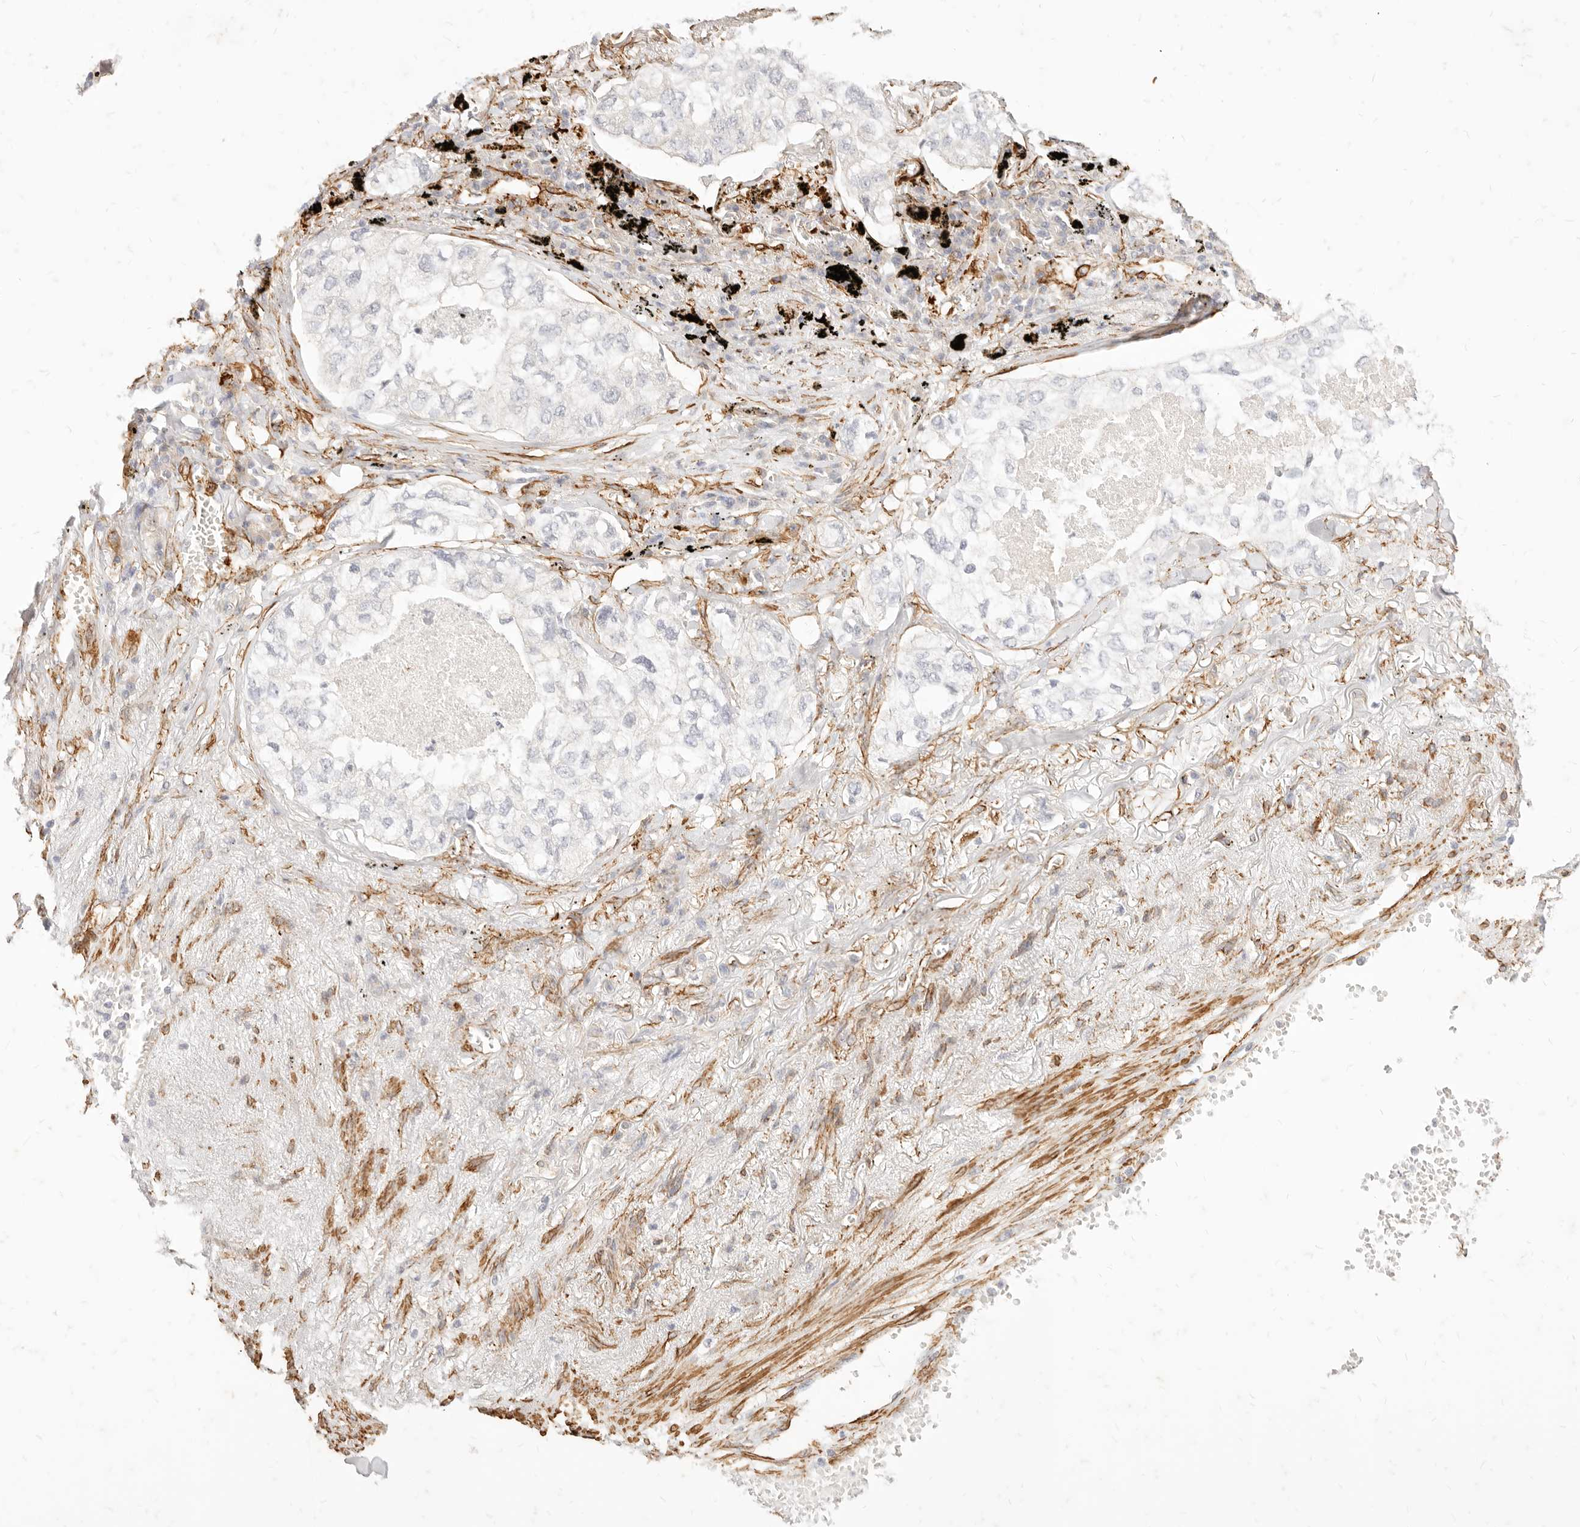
{"staining": {"intensity": "negative", "quantity": "none", "location": "none"}, "tissue": "lung cancer", "cell_type": "Tumor cells", "image_type": "cancer", "snomed": [{"axis": "morphology", "description": "Adenocarcinoma, NOS"}, {"axis": "topography", "description": "Lung"}], "caption": "Lung cancer was stained to show a protein in brown. There is no significant expression in tumor cells. (Stains: DAB IHC with hematoxylin counter stain, Microscopy: brightfield microscopy at high magnification).", "gene": "TMTC2", "patient": {"sex": "male", "age": 65}}